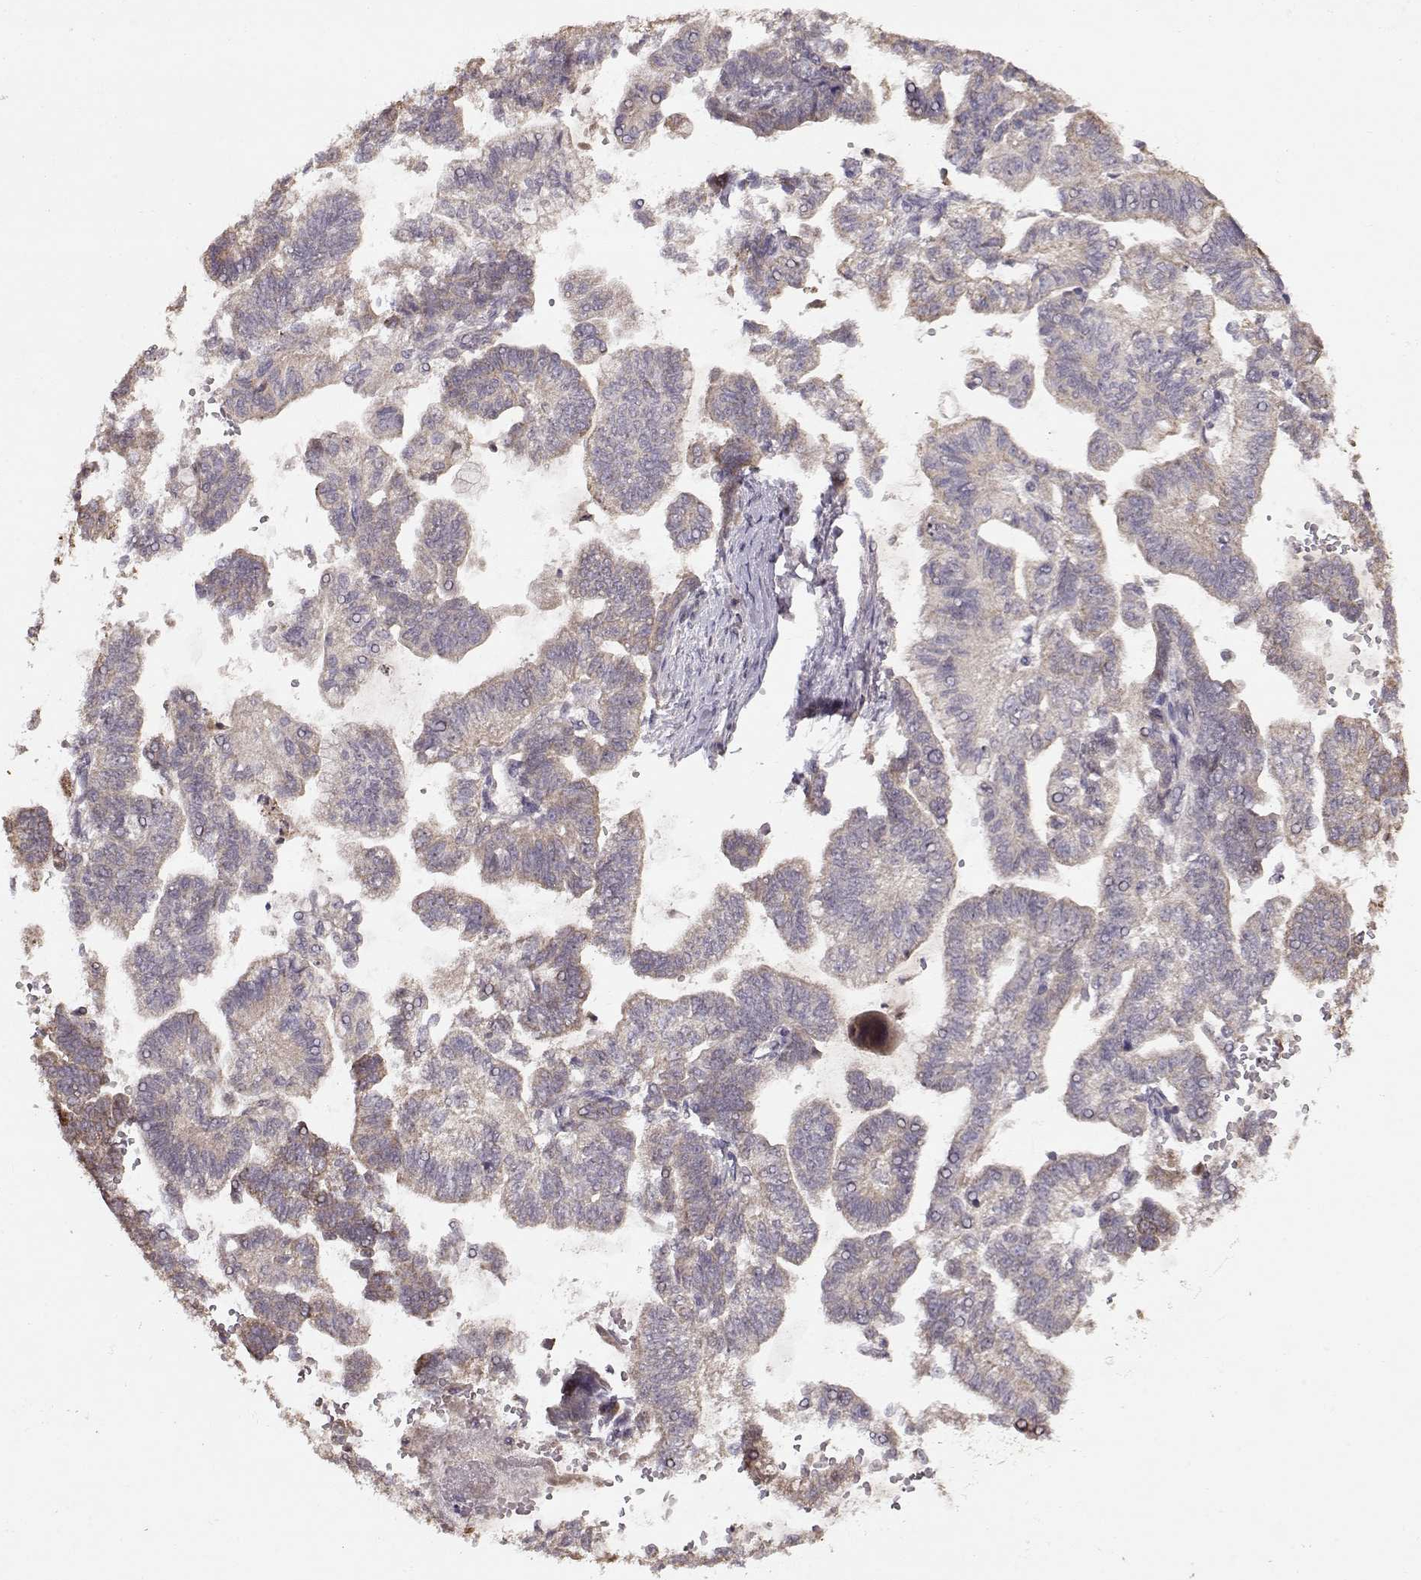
{"staining": {"intensity": "weak", "quantity": "25%-75%", "location": "cytoplasmic/membranous"}, "tissue": "stomach cancer", "cell_type": "Tumor cells", "image_type": "cancer", "snomed": [{"axis": "morphology", "description": "Adenocarcinoma, NOS"}, {"axis": "topography", "description": "Stomach"}], "caption": "An immunohistochemistry image of neoplastic tissue is shown. Protein staining in brown labels weak cytoplasmic/membranous positivity in adenocarcinoma (stomach) within tumor cells.", "gene": "CMTM3", "patient": {"sex": "male", "age": 83}}